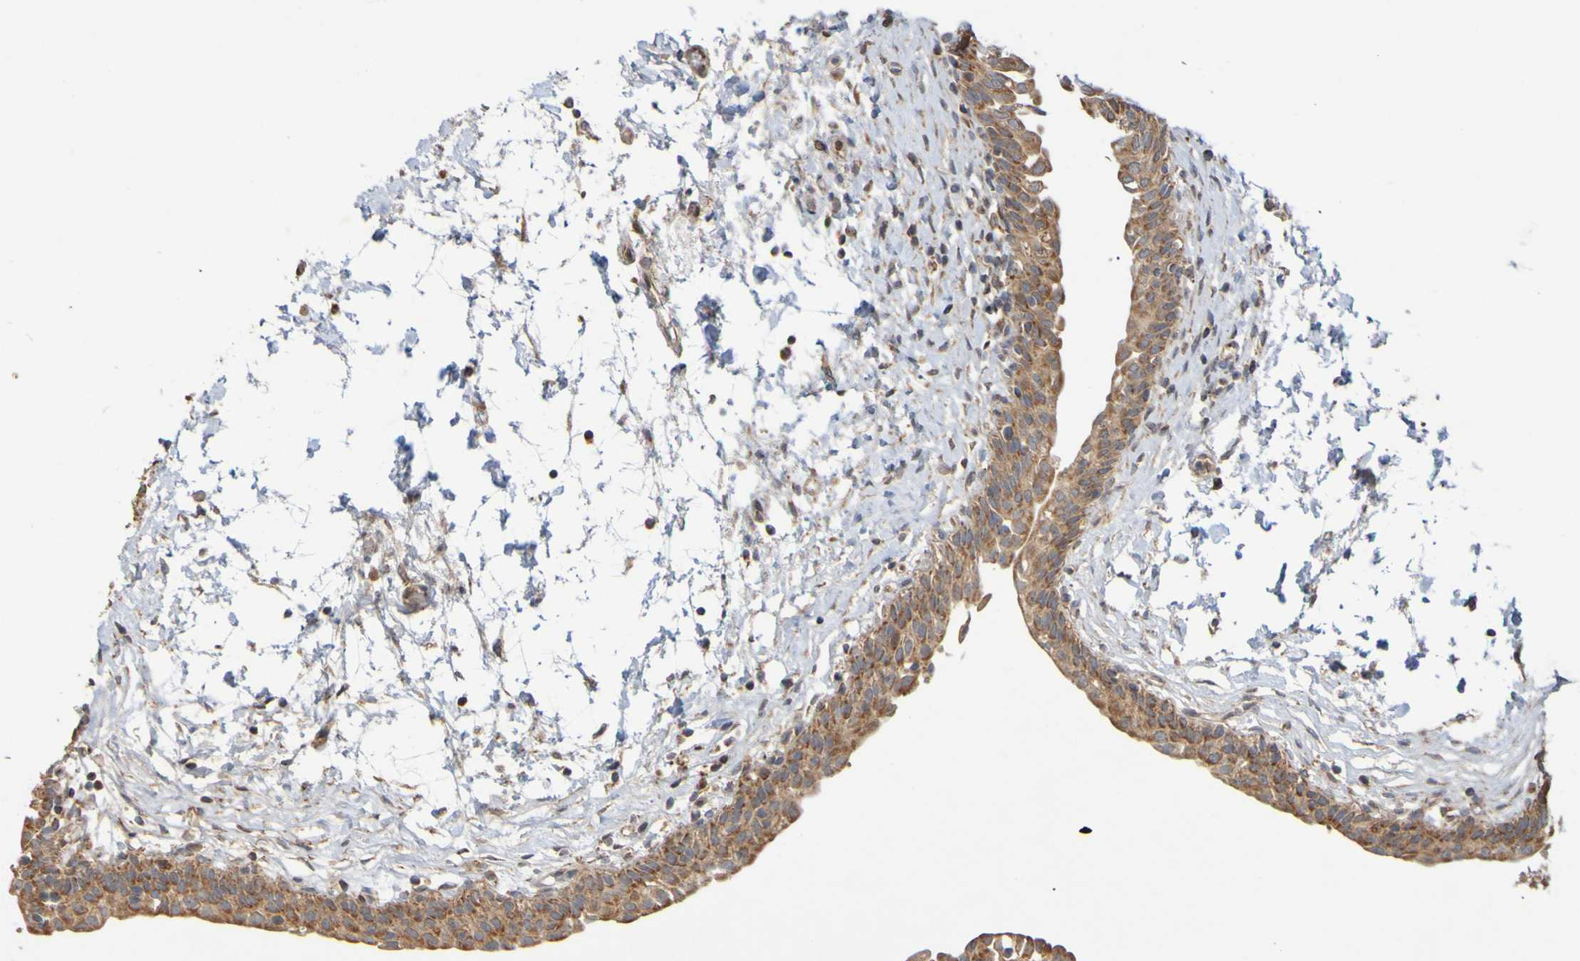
{"staining": {"intensity": "strong", "quantity": ">75%", "location": "cytoplasmic/membranous"}, "tissue": "urinary bladder", "cell_type": "Urothelial cells", "image_type": "normal", "snomed": [{"axis": "morphology", "description": "Normal tissue, NOS"}, {"axis": "topography", "description": "Urinary bladder"}], "caption": "Strong cytoplasmic/membranous staining for a protein is appreciated in approximately >75% of urothelial cells of normal urinary bladder using immunohistochemistry.", "gene": "TMBIM1", "patient": {"sex": "male", "age": 55}}